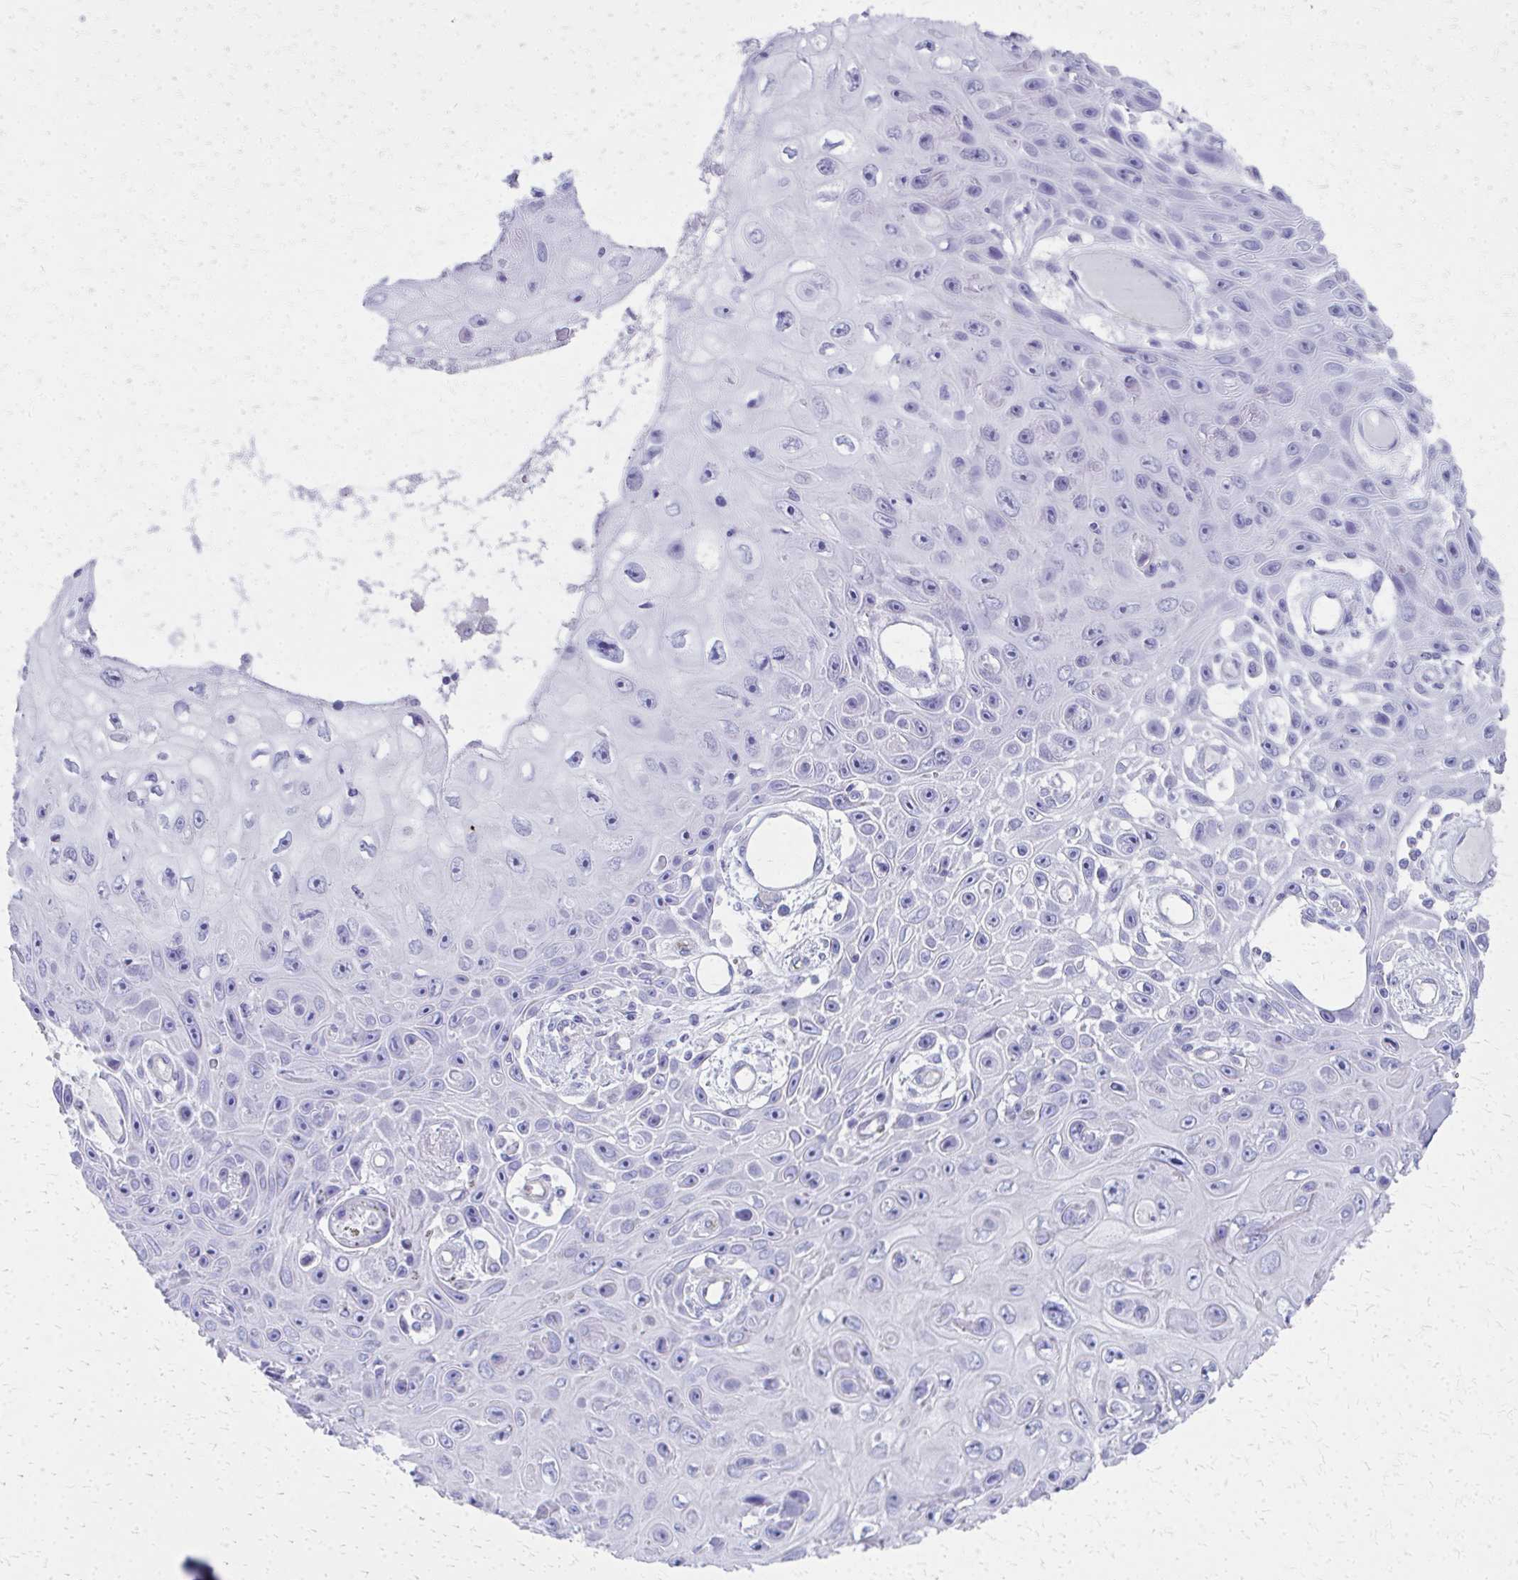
{"staining": {"intensity": "negative", "quantity": "none", "location": "none"}, "tissue": "skin cancer", "cell_type": "Tumor cells", "image_type": "cancer", "snomed": [{"axis": "morphology", "description": "Squamous cell carcinoma, NOS"}, {"axis": "topography", "description": "Skin"}], "caption": "A high-resolution image shows IHC staining of squamous cell carcinoma (skin), which reveals no significant staining in tumor cells.", "gene": "TPSG1", "patient": {"sex": "male", "age": 82}}